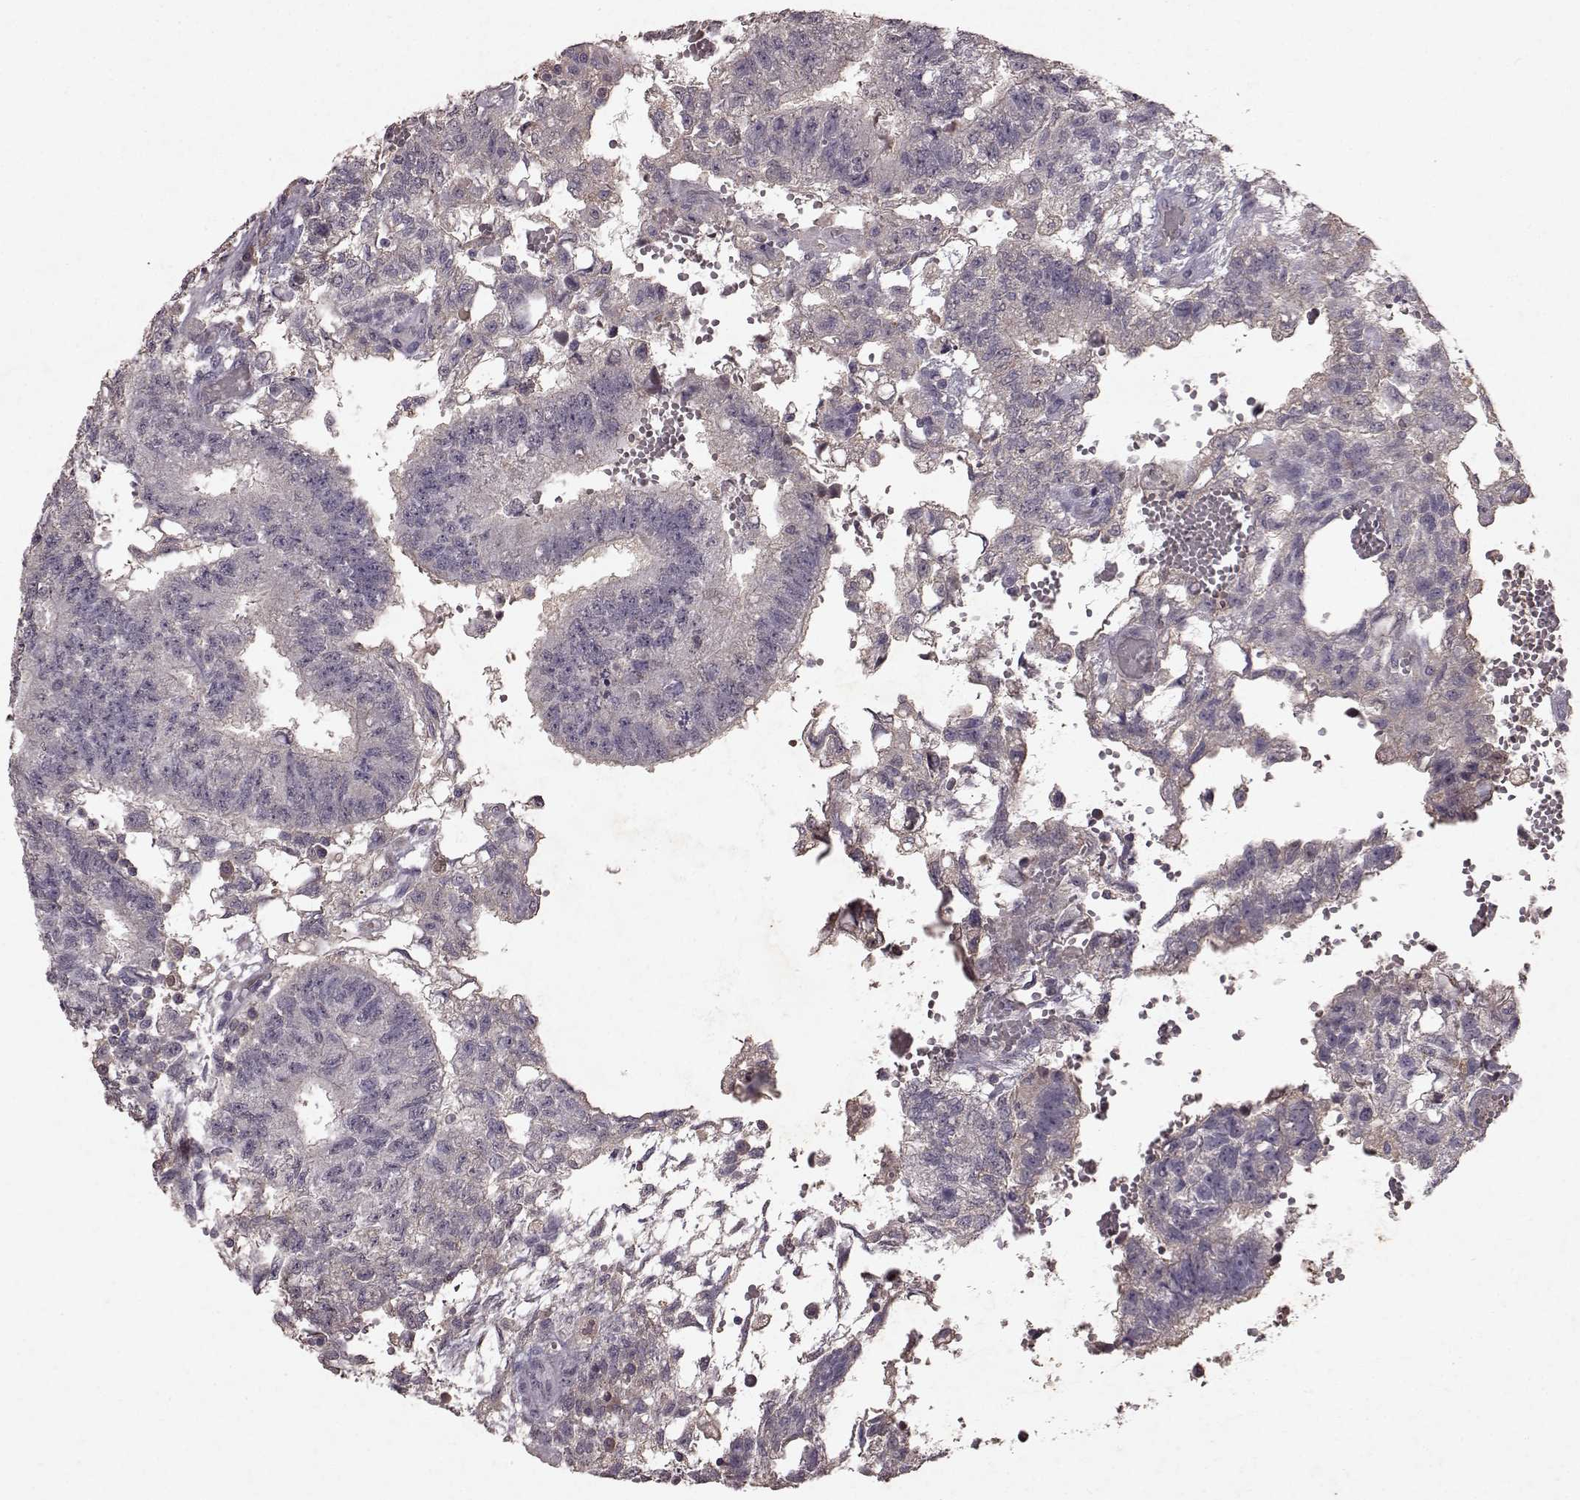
{"staining": {"intensity": "negative", "quantity": "none", "location": "none"}, "tissue": "testis cancer", "cell_type": "Tumor cells", "image_type": "cancer", "snomed": [{"axis": "morphology", "description": "Carcinoma, Embryonal, NOS"}, {"axis": "topography", "description": "Testis"}], "caption": "IHC micrograph of neoplastic tissue: testis cancer stained with DAB (3,3'-diaminobenzidine) demonstrates no significant protein staining in tumor cells. (Brightfield microscopy of DAB immunohistochemistry at high magnification).", "gene": "FRRS1L", "patient": {"sex": "male", "age": 32}}